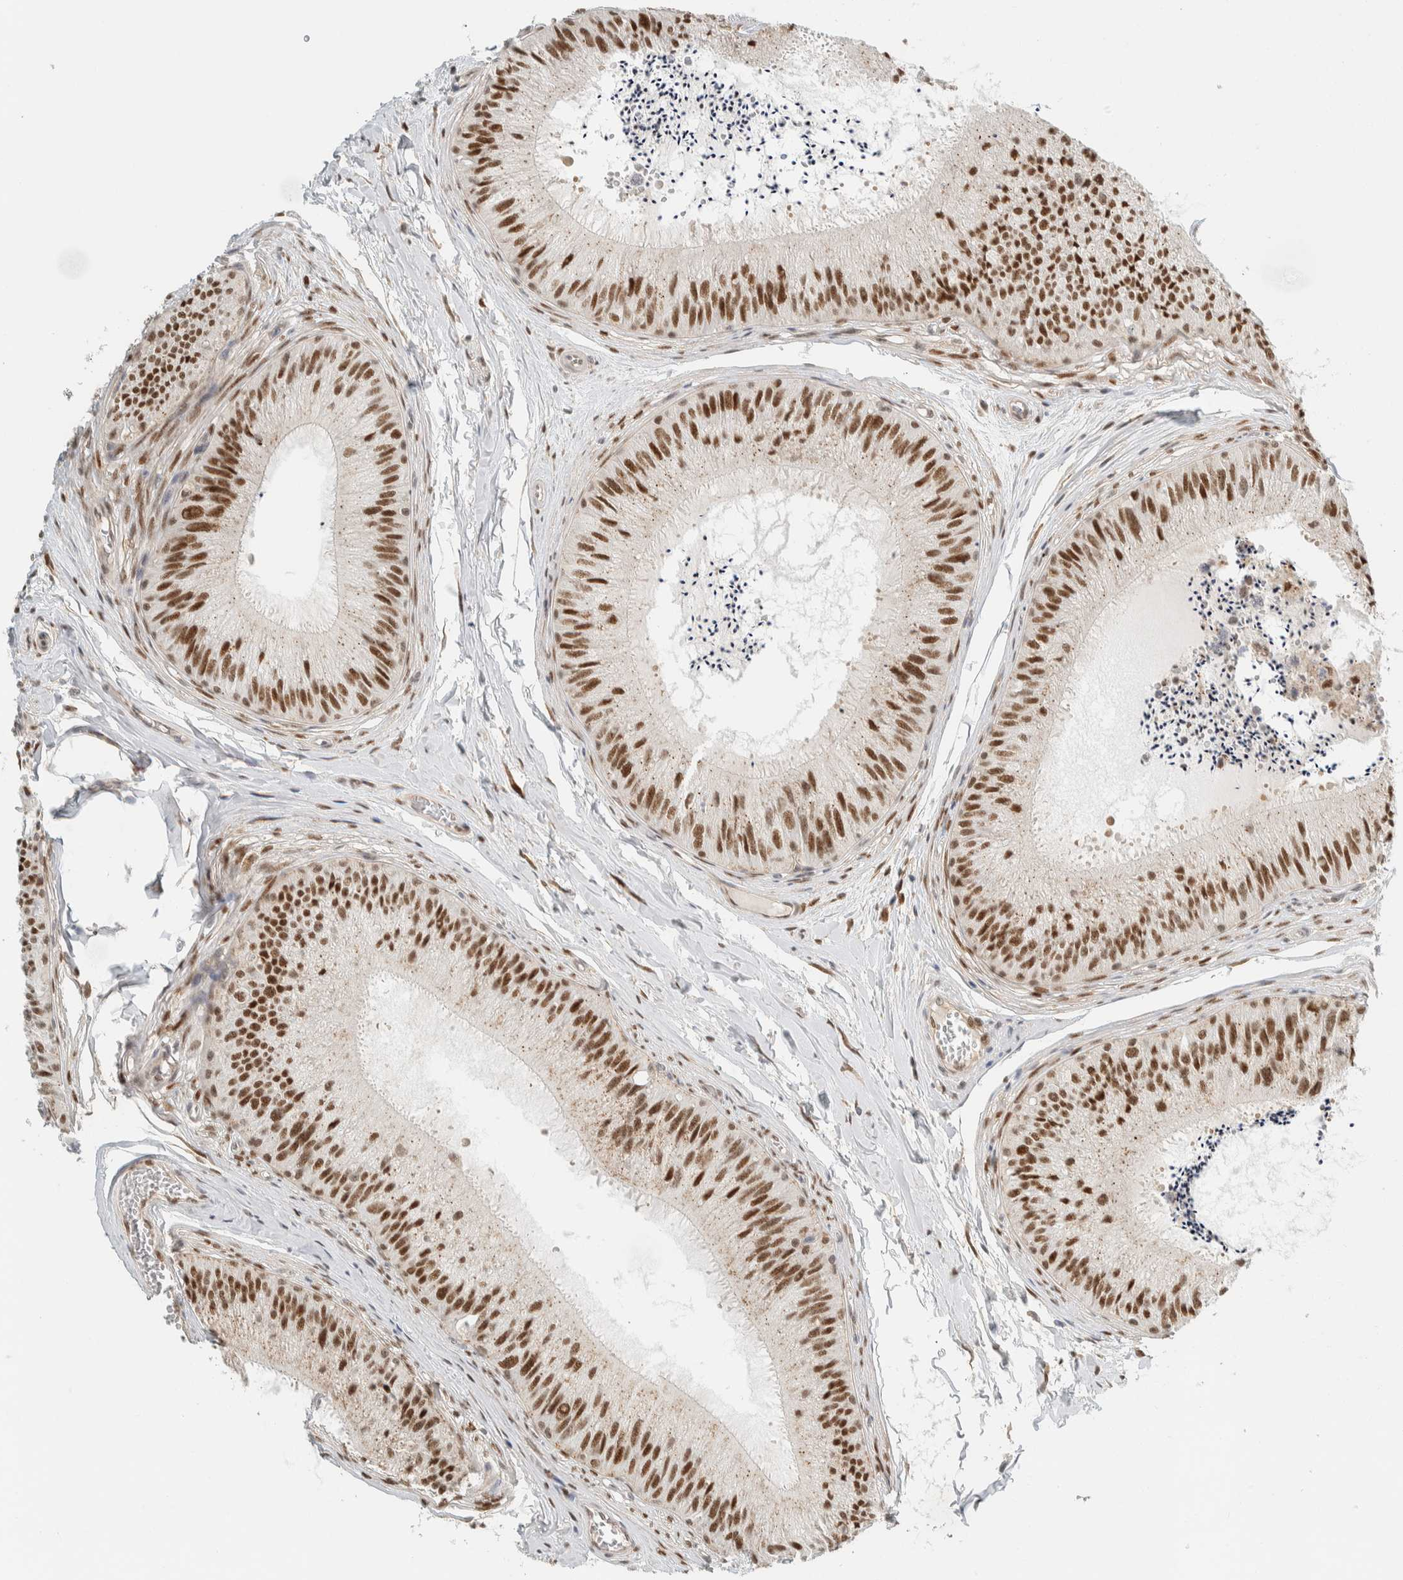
{"staining": {"intensity": "strong", "quantity": ">75%", "location": "cytoplasmic/membranous,nuclear"}, "tissue": "epididymis", "cell_type": "Glandular cells", "image_type": "normal", "snomed": [{"axis": "morphology", "description": "Normal tissue, NOS"}, {"axis": "topography", "description": "Epididymis"}], "caption": "This micrograph shows immunohistochemistry staining of unremarkable human epididymis, with high strong cytoplasmic/membranous,nuclear staining in about >75% of glandular cells.", "gene": "TFE3", "patient": {"sex": "male", "age": 31}}